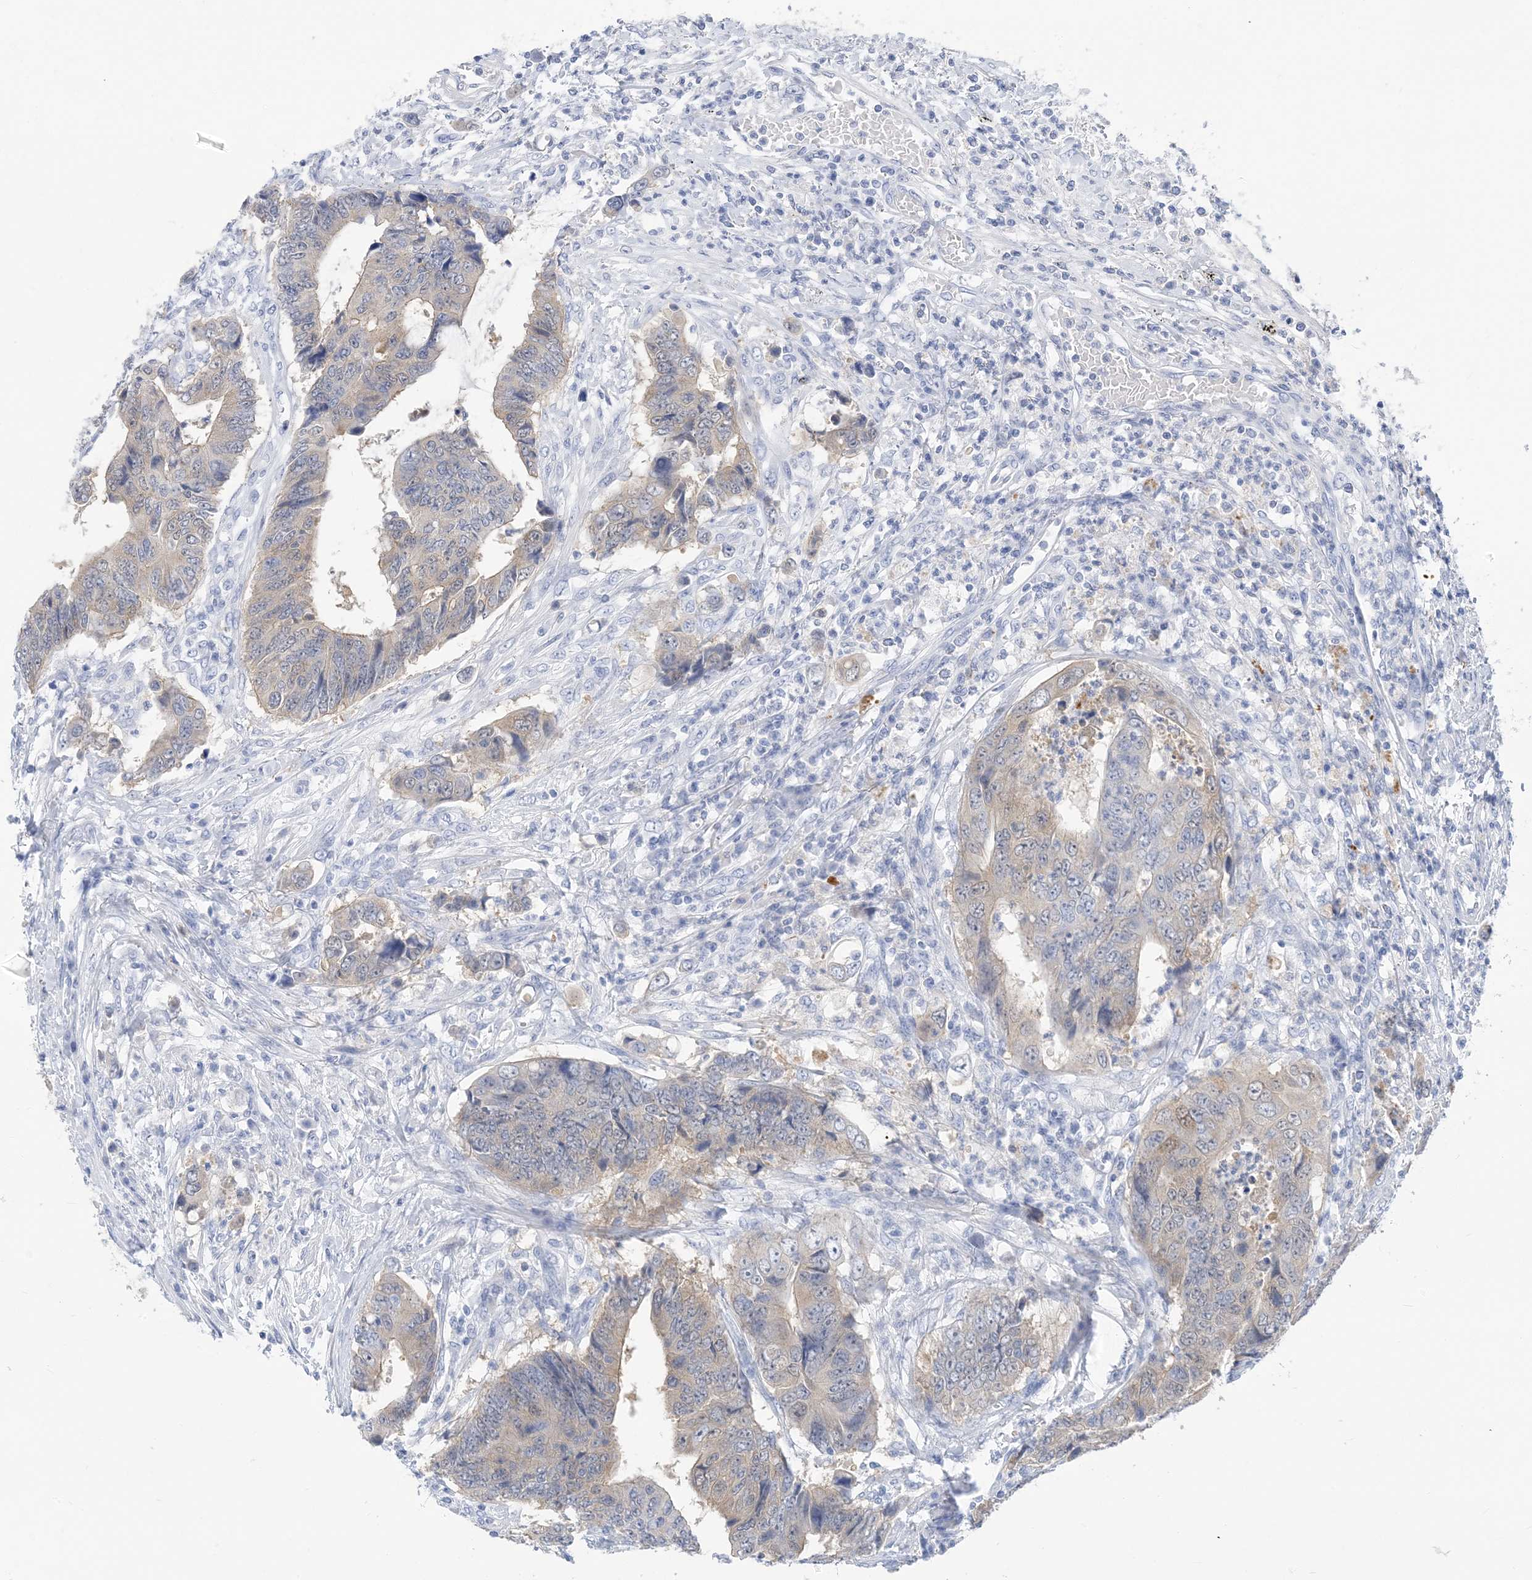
{"staining": {"intensity": "weak", "quantity": "25%-75%", "location": "cytoplasmic/membranous"}, "tissue": "colorectal cancer", "cell_type": "Tumor cells", "image_type": "cancer", "snomed": [{"axis": "morphology", "description": "Adenocarcinoma, NOS"}, {"axis": "topography", "description": "Rectum"}], "caption": "Human colorectal adenocarcinoma stained with a protein marker reveals weak staining in tumor cells.", "gene": "SH3YL1", "patient": {"sex": "male", "age": 84}}